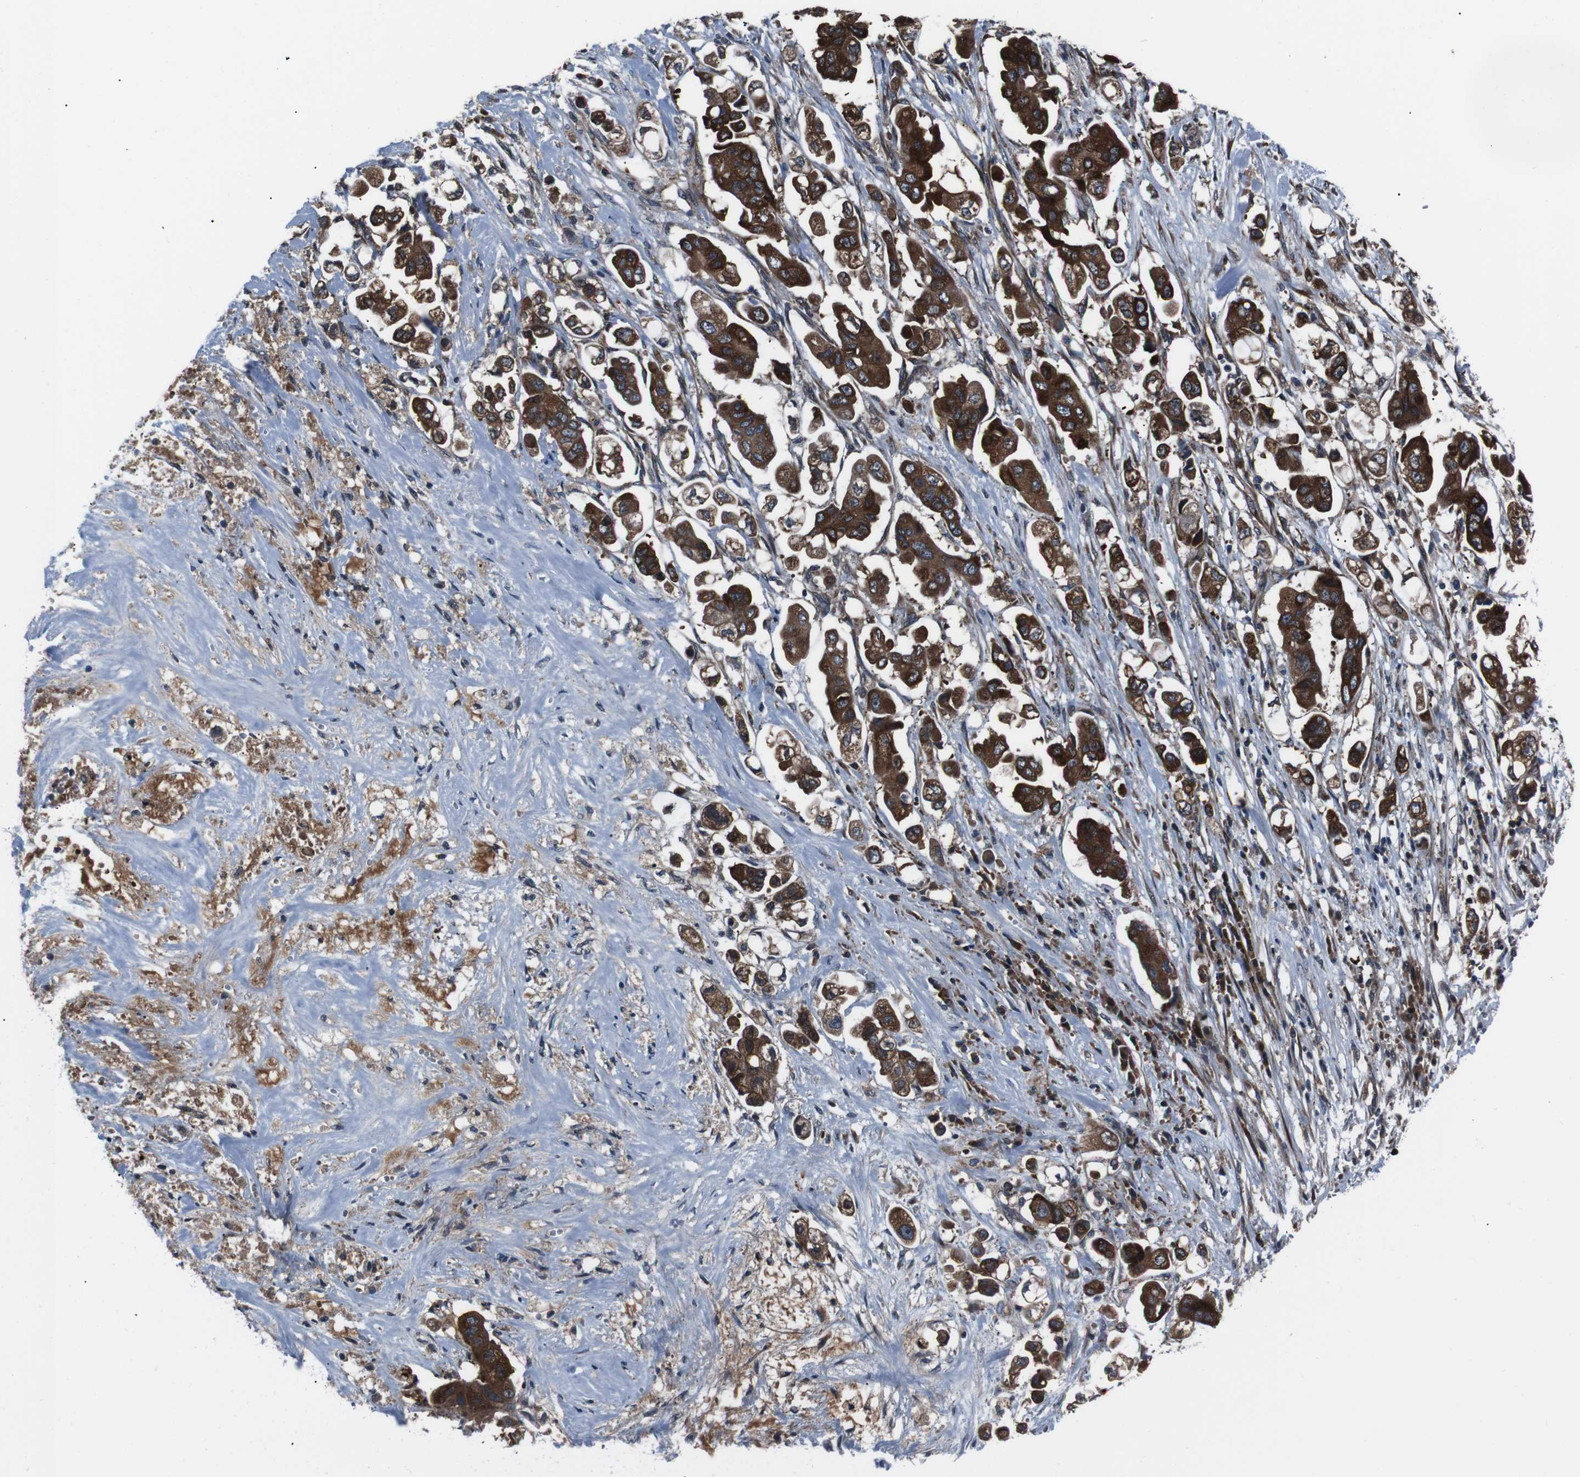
{"staining": {"intensity": "strong", "quantity": ">75%", "location": "cytoplasmic/membranous"}, "tissue": "stomach cancer", "cell_type": "Tumor cells", "image_type": "cancer", "snomed": [{"axis": "morphology", "description": "Adenocarcinoma, NOS"}, {"axis": "topography", "description": "Stomach"}], "caption": "This is an image of immunohistochemistry (IHC) staining of stomach cancer (adenocarcinoma), which shows strong positivity in the cytoplasmic/membranous of tumor cells.", "gene": "EIF4A2", "patient": {"sex": "male", "age": 62}}